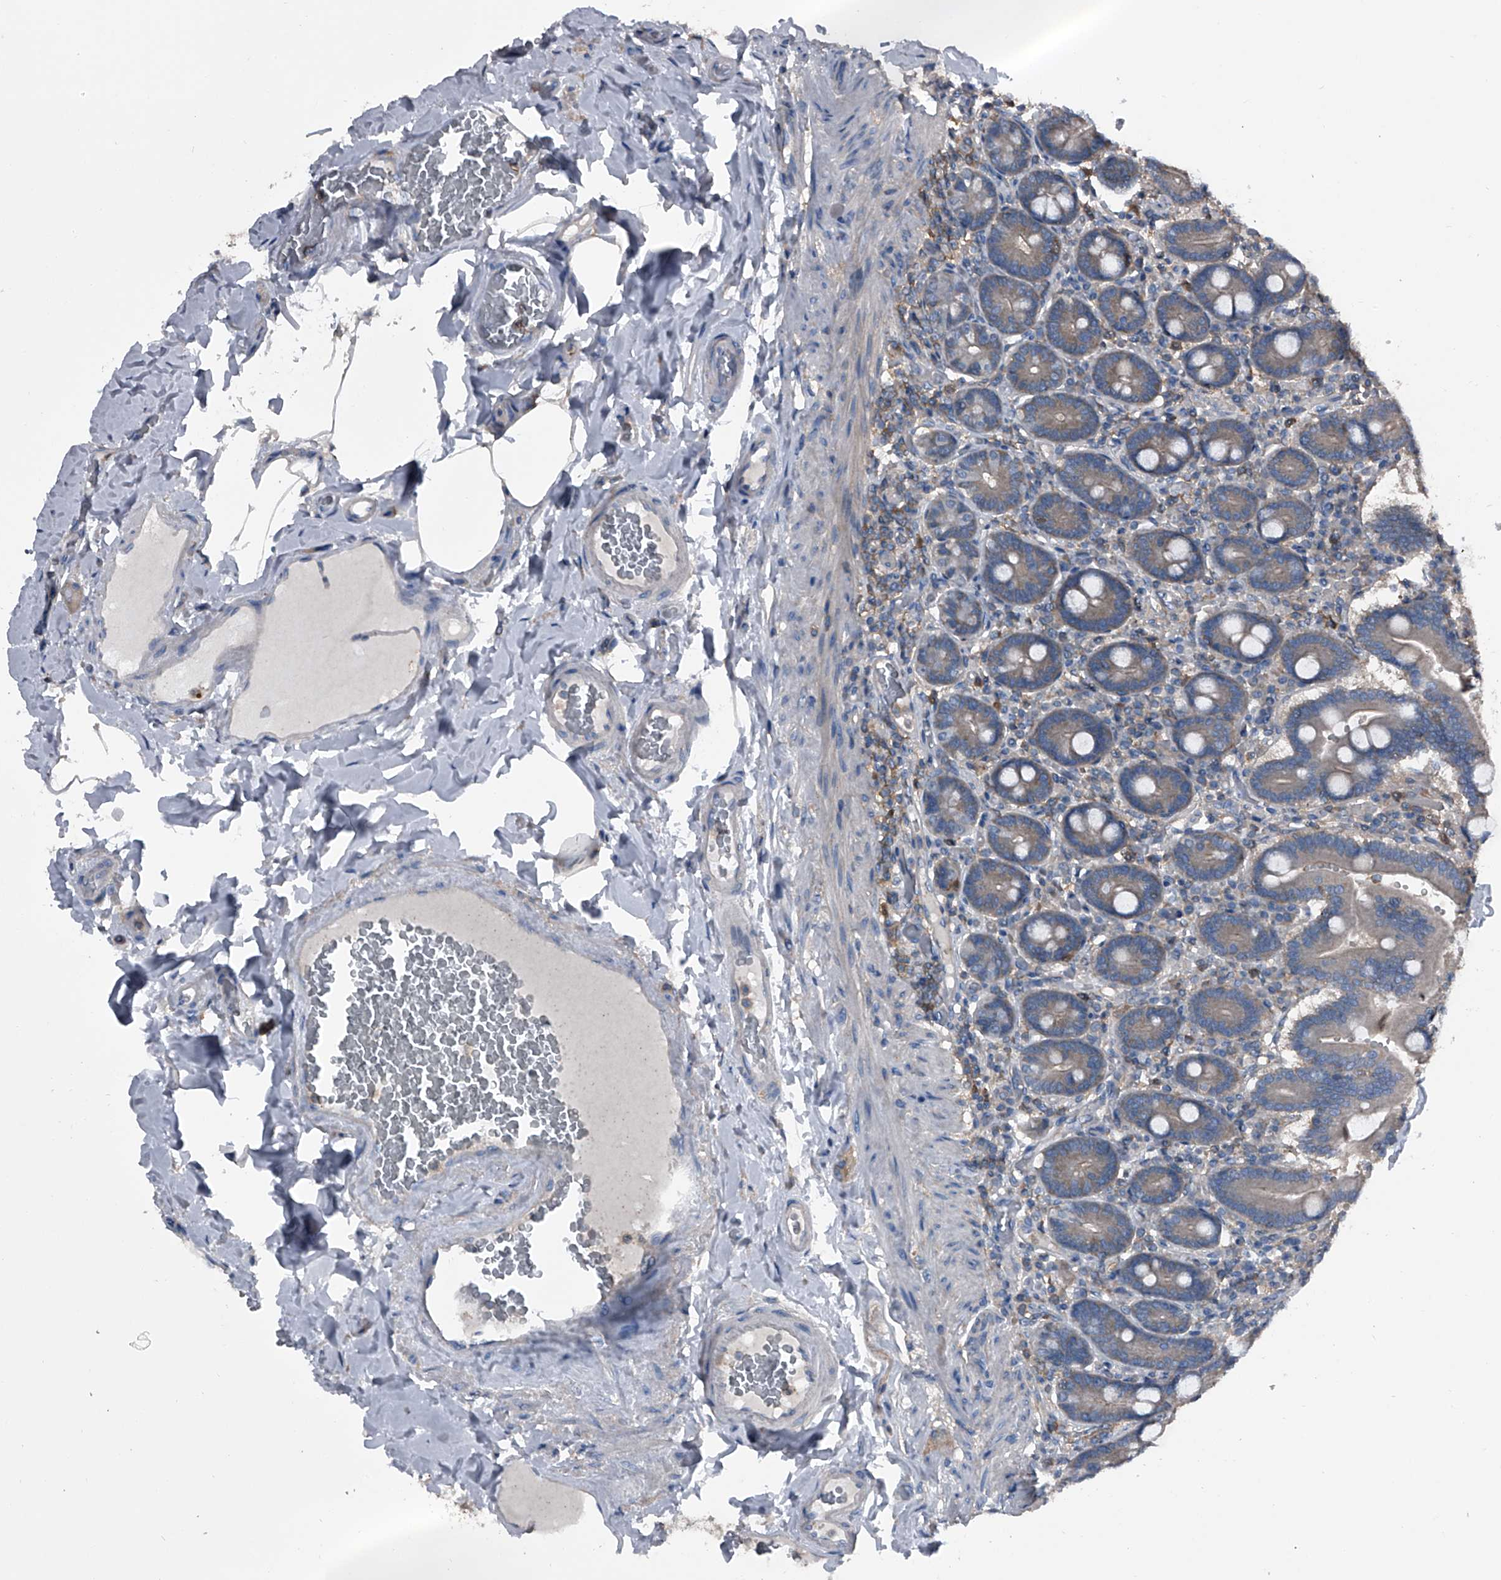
{"staining": {"intensity": "weak", "quantity": "<25%", "location": "cytoplasmic/membranous"}, "tissue": "duodenum", "cell_type": "Glandular cells", "image_type": "normal", "snomed": [{"axis": "morphology", "description": "Normal tissue, NOS"}, {"axis": "topography", "description": "Duodenum"}], "caption": "IHC histopathology image of normal duodenum: human duodenum stained with DAB demonstrates no significant protein positivity in glandular cells.", "gene": "PIP5K1A", "patient": {"sex": "female", "age": 62}}